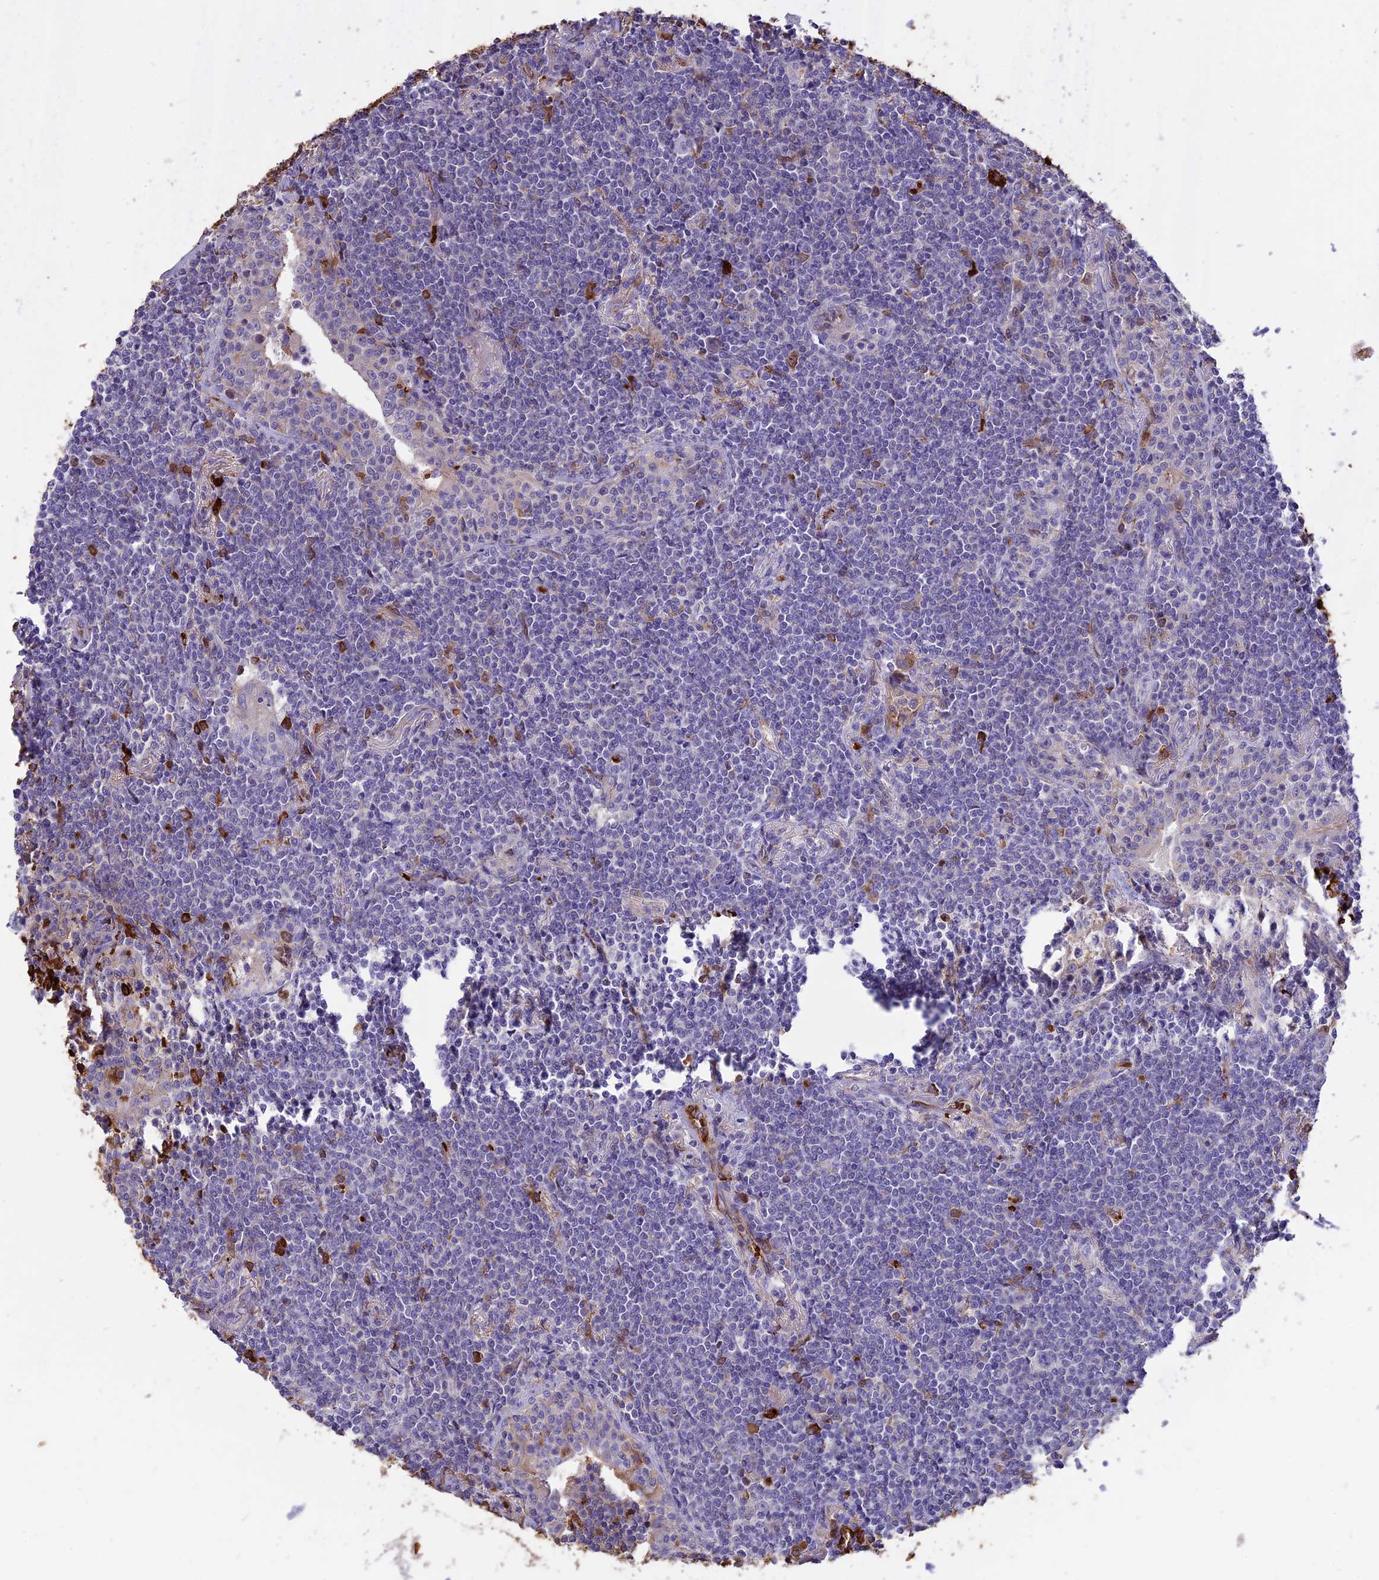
{"staining": {"intensity": "negative", "quantity": "none", "location": "none"}, "tissue": "lymphoma", "cell_type": "Tumor cells", "image_type": "cancer", "snomed": [{"axis": "morphology", "description": "Malignant lymphoma, non-Hodgkin's type, Low grade"}, {"axis": "topography", "description": "Lung"}], "caption": "Immunohistochemistry (IHC) micrograph of human lymphoma stained for a protein (brown), which reveals no expression in tumor cells.", "gene": "TTC4", "patient": {"sex": "female", "age": 71}}